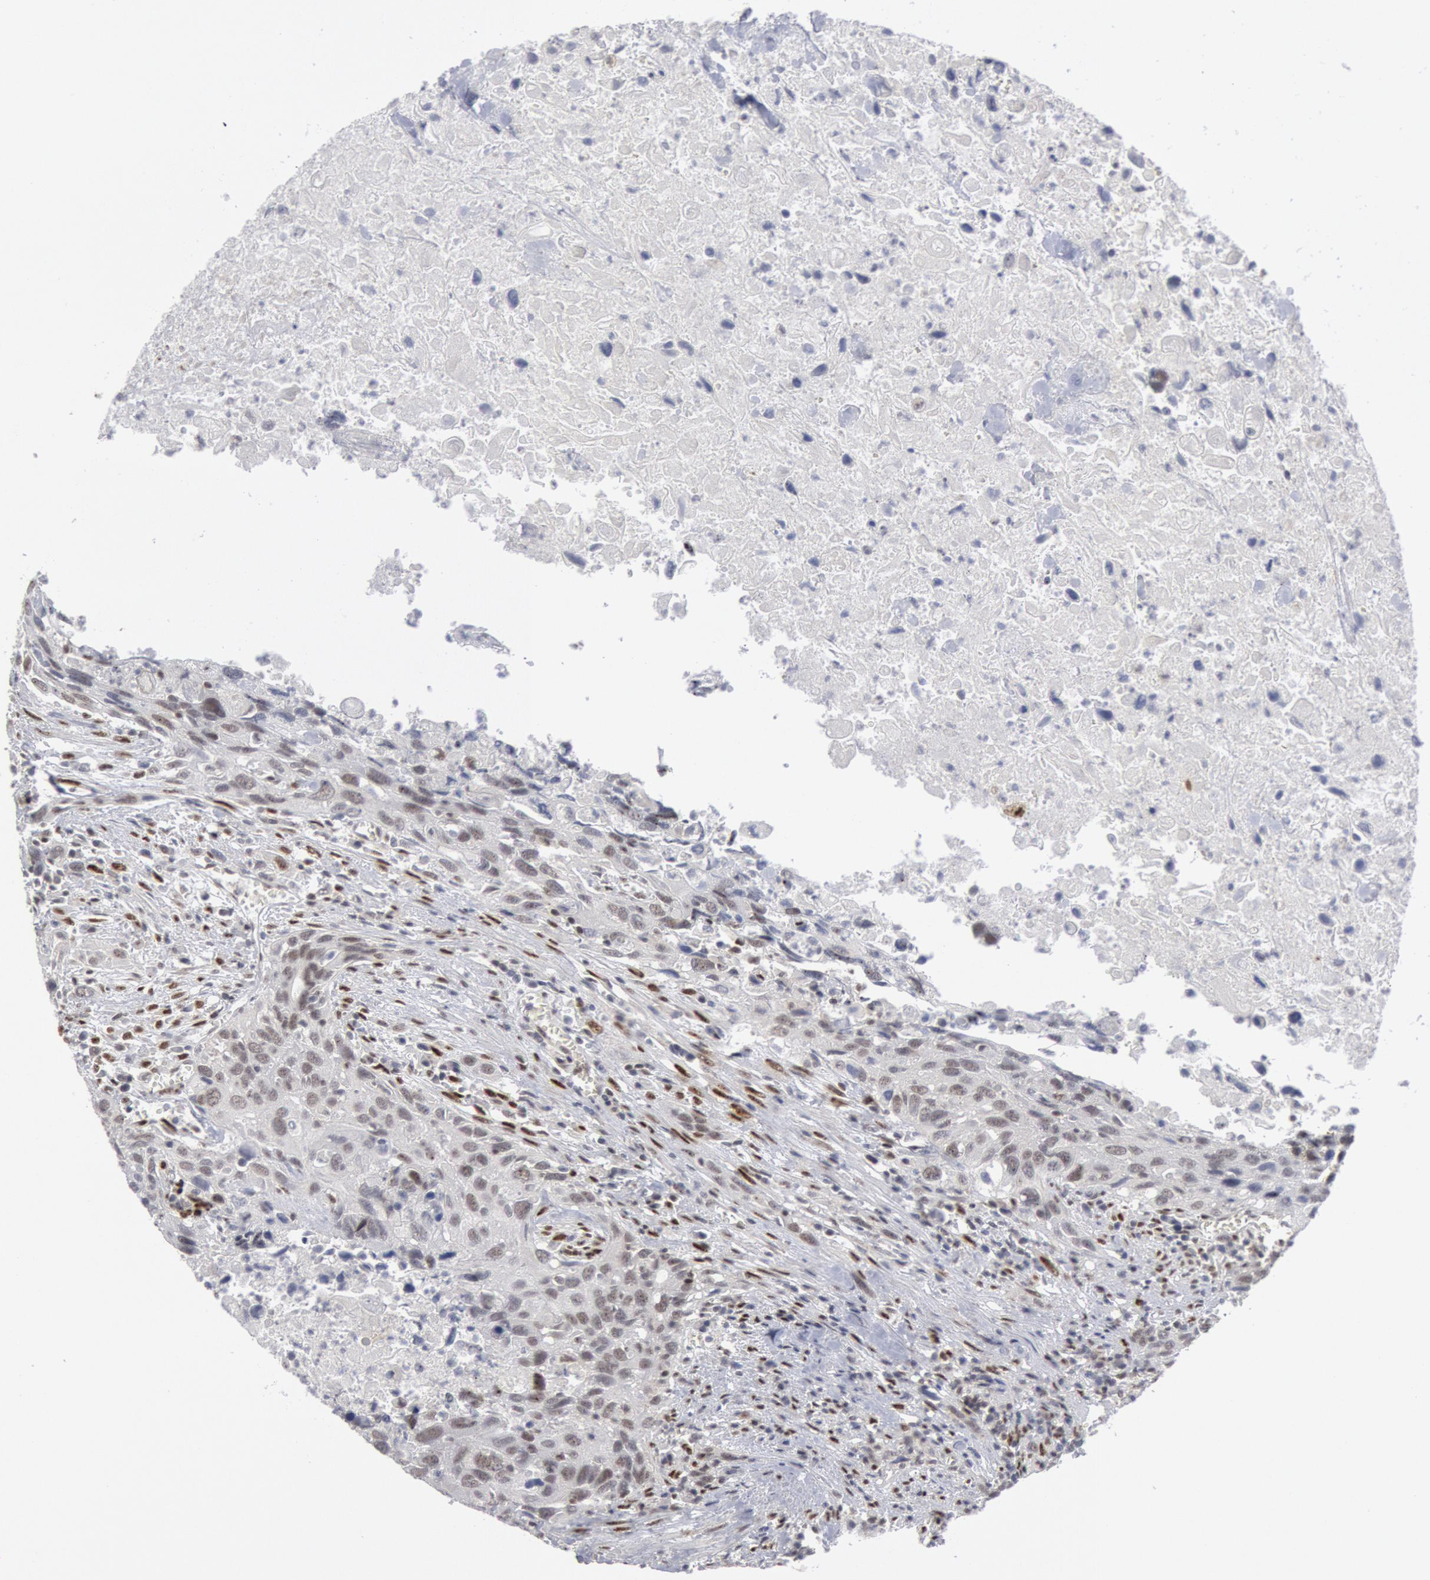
{"staining": {"intensity": "weak", "quantity": "<25%", "location": "nuclear"}, "tissue": "urothelial cancer", "cell_type": "Tumor cells", "image_type": "cancer", "snomed": [{"axis": "morphology", "description": "Urothelial carcinoma, High grade"}, {"axis": "topography", "description": "Urinary bladder"}], "caption": "The micrograph demonstrates no significant expression in tumor cells of urothelial cancer. (DAB (3,3'-diaminobenzidine) immunohistochemistry with hematoxylin counter stain).", "gene": "FOXO1", "patient": {"sex": "male", "age": 71}}